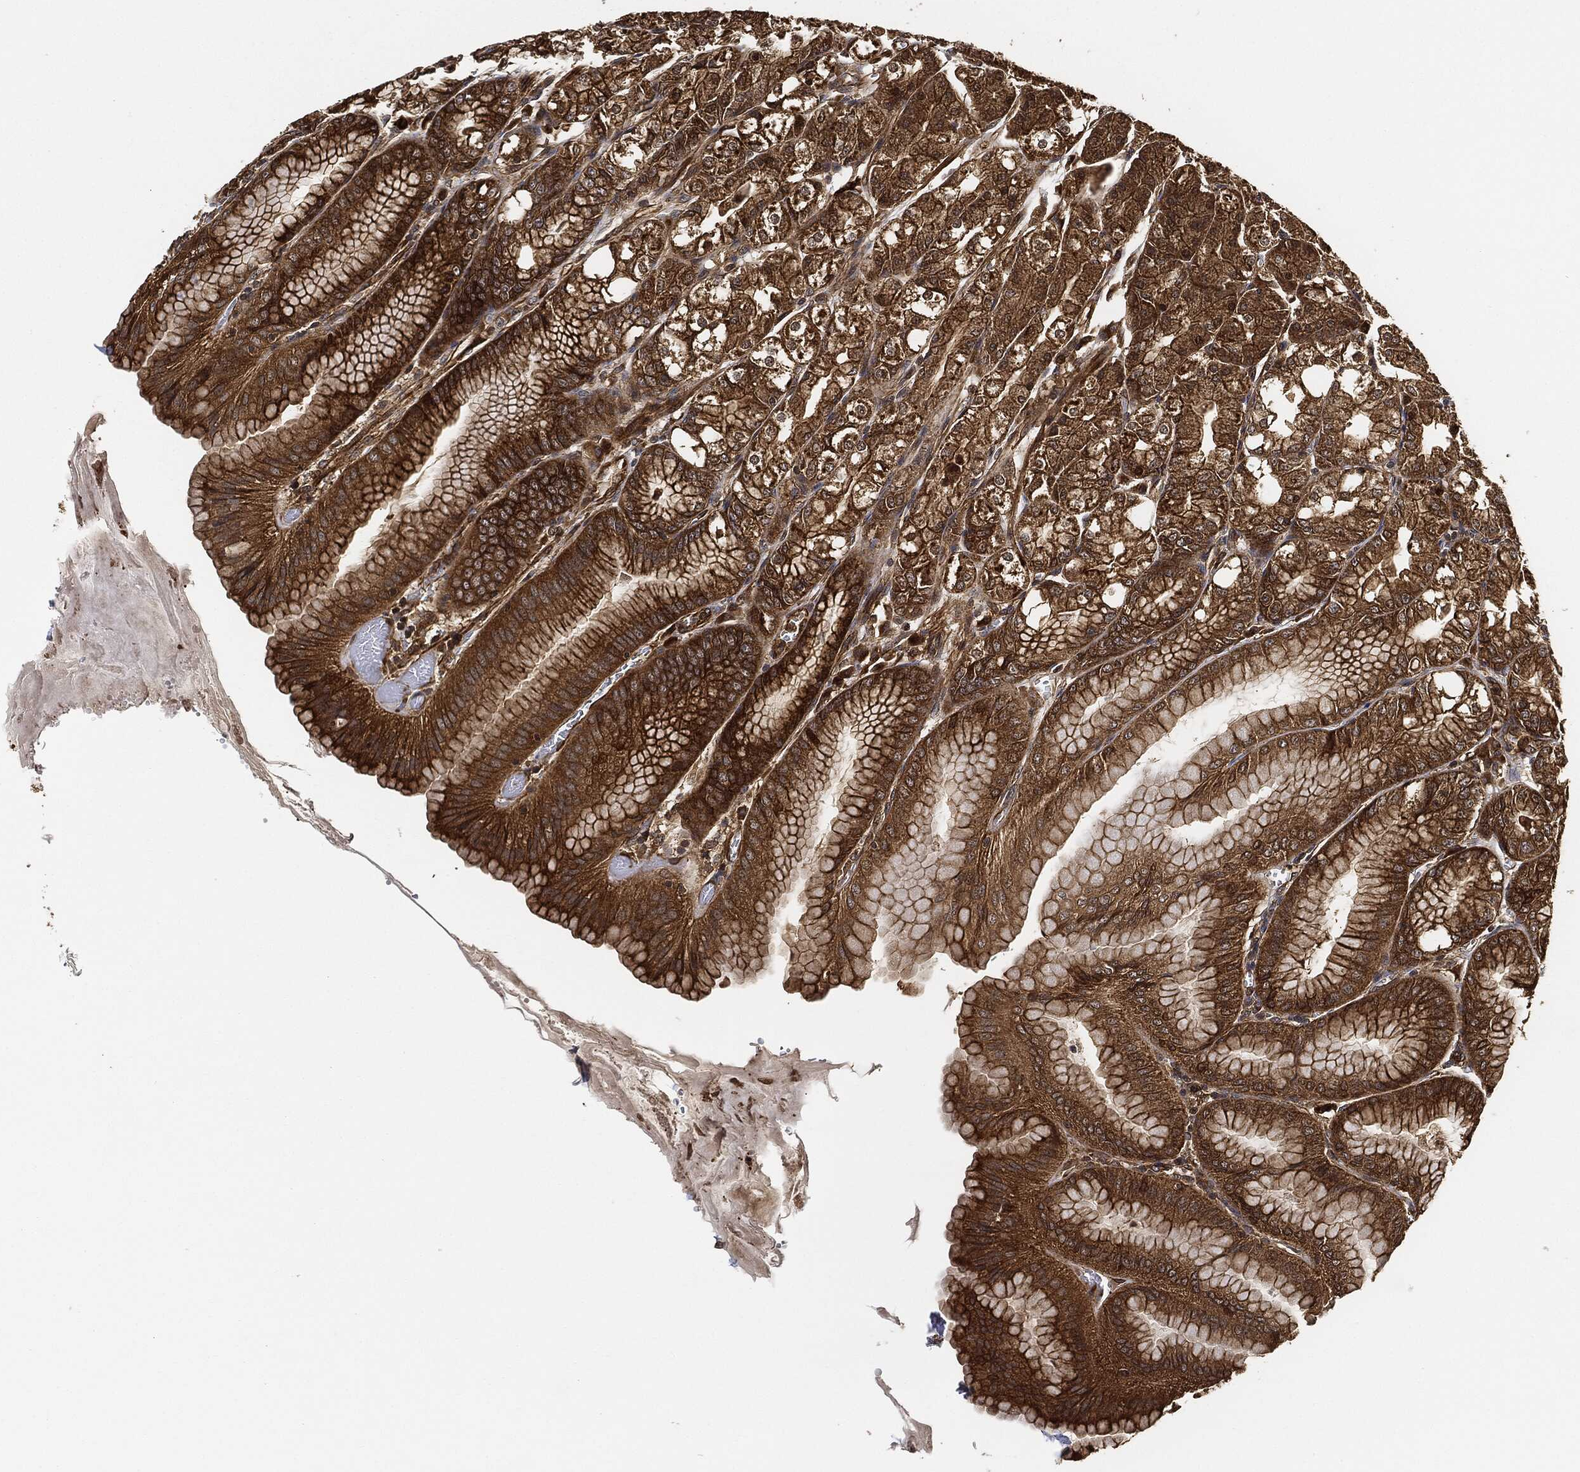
{"staining": {"intensity": "strong", "quantity": ">75%", "location": "cytoplasmic/membranous"}, "tissue": "stomach", "cell_type": "Glandular cells", "image_type": "normal", "snomed": [{"axis": "morphology", "description": "Normal tissue, NOS"}, {"axis": "topography", "description": "Stomach"}], "caption": "DAB (3,3'-diaminobenzidine) immunohistochemical staining of benign human stomach displays strong cytoplasmic/membranous protein positivity in approximately >75% of glandular cells.", "gene": "CEP290", "patient": {"sex": "male", "age": 71}}